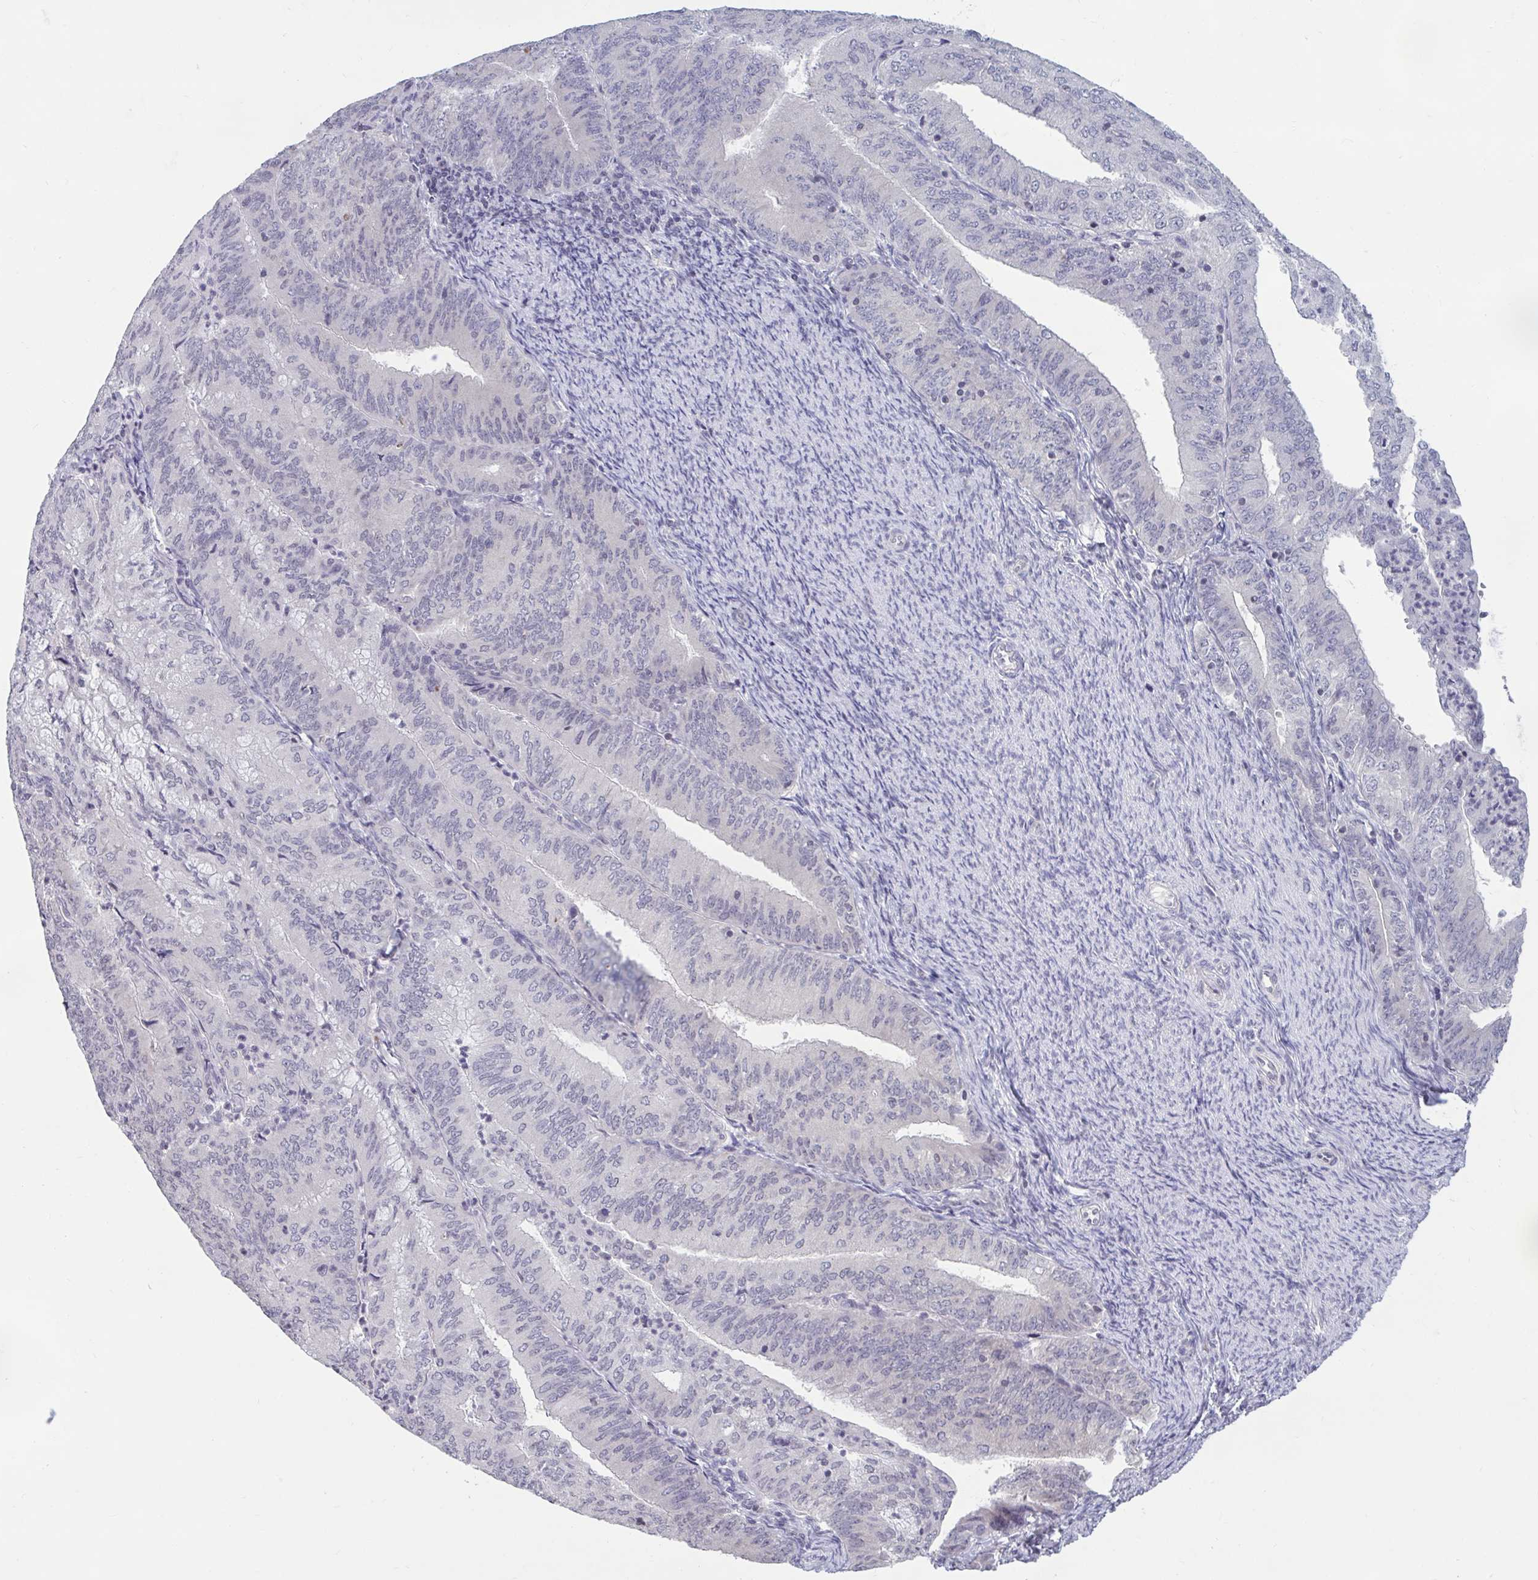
{"staining": {"intensity": "negative", "quantity": "none", "location": "none"}, "tissue": "endometrial cancer", "cell_type": "Tumor cells", "image_type": "cancer", "snomed": [{"axis": "morphology", "description": "Adenocarcinoma, NOS"}, {"axis": "topography", "description": "Endometrium"}], "caption": "A photomicrograph of adenocarcinoma (endometrial) stained for a protein displays no brown staining in tumor cells.", "gene": "ARPP19", "patient": {"sex": "female", "age": 57}}